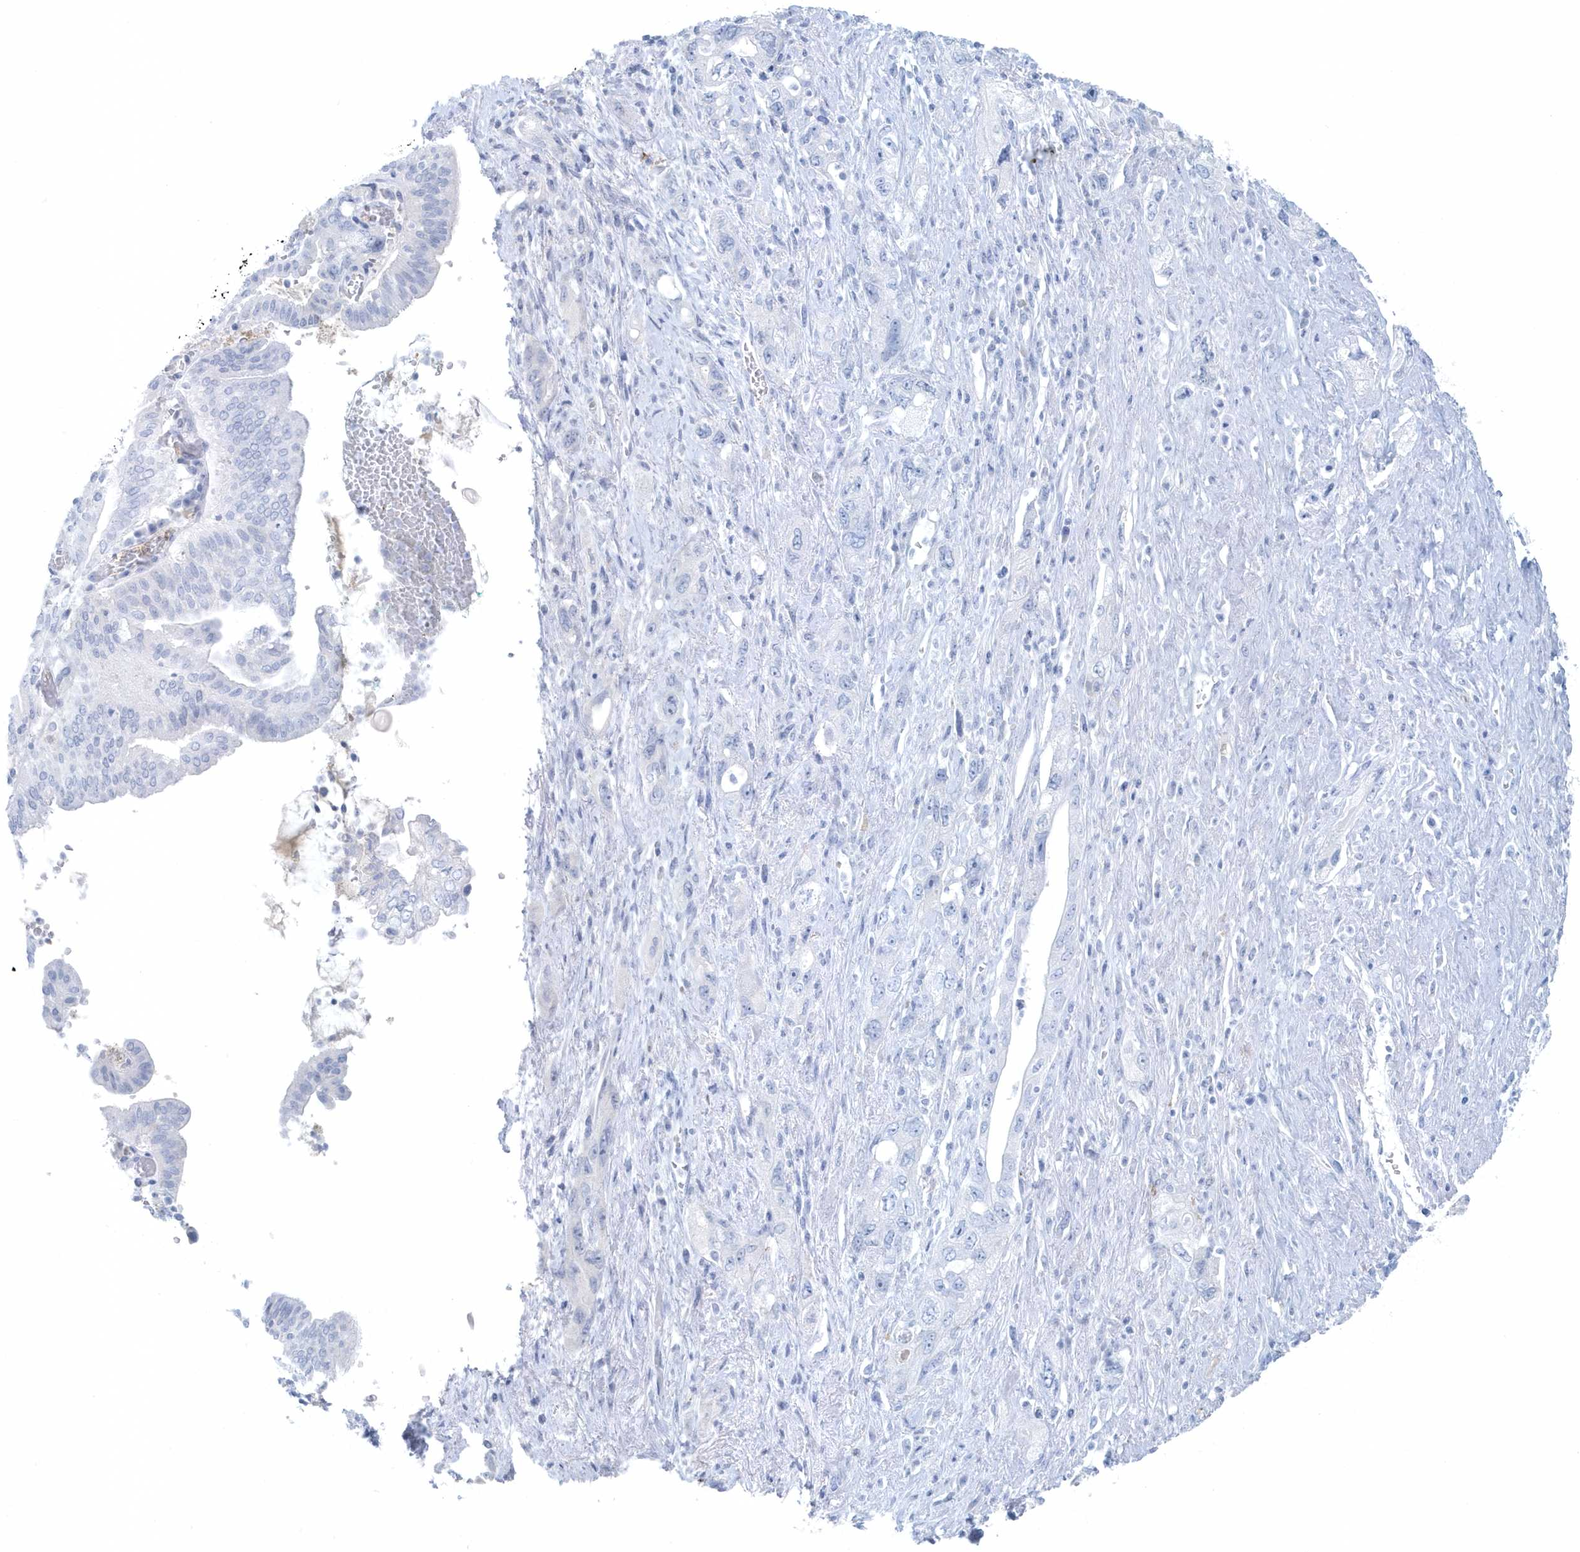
{"staining": {"intensity": "negative", "quantity": "none", "location": "none"}, "tissue": "pancreatic cancer", "cell_type": "Tumor cells", "image_type": "cancer", "snomed": [{"axis": "morphology", "description": "Adenocarcinoma, NOS"}, {"axis": "topography", "description": "Pancreas"}], "caption": "Micrograph shows no significant protein expression in tumor cells of pancreatic cancer (adenocarcinoma). The staining was performed using DAB (3,3'-diaminobenzidine) to visualize the protein expression in brown, while the nuclei were stained in blue with hematoxylin (Magnification: 20x).", "gene": "FAM98A", "patient": {"sex": "female", "age": 73}}